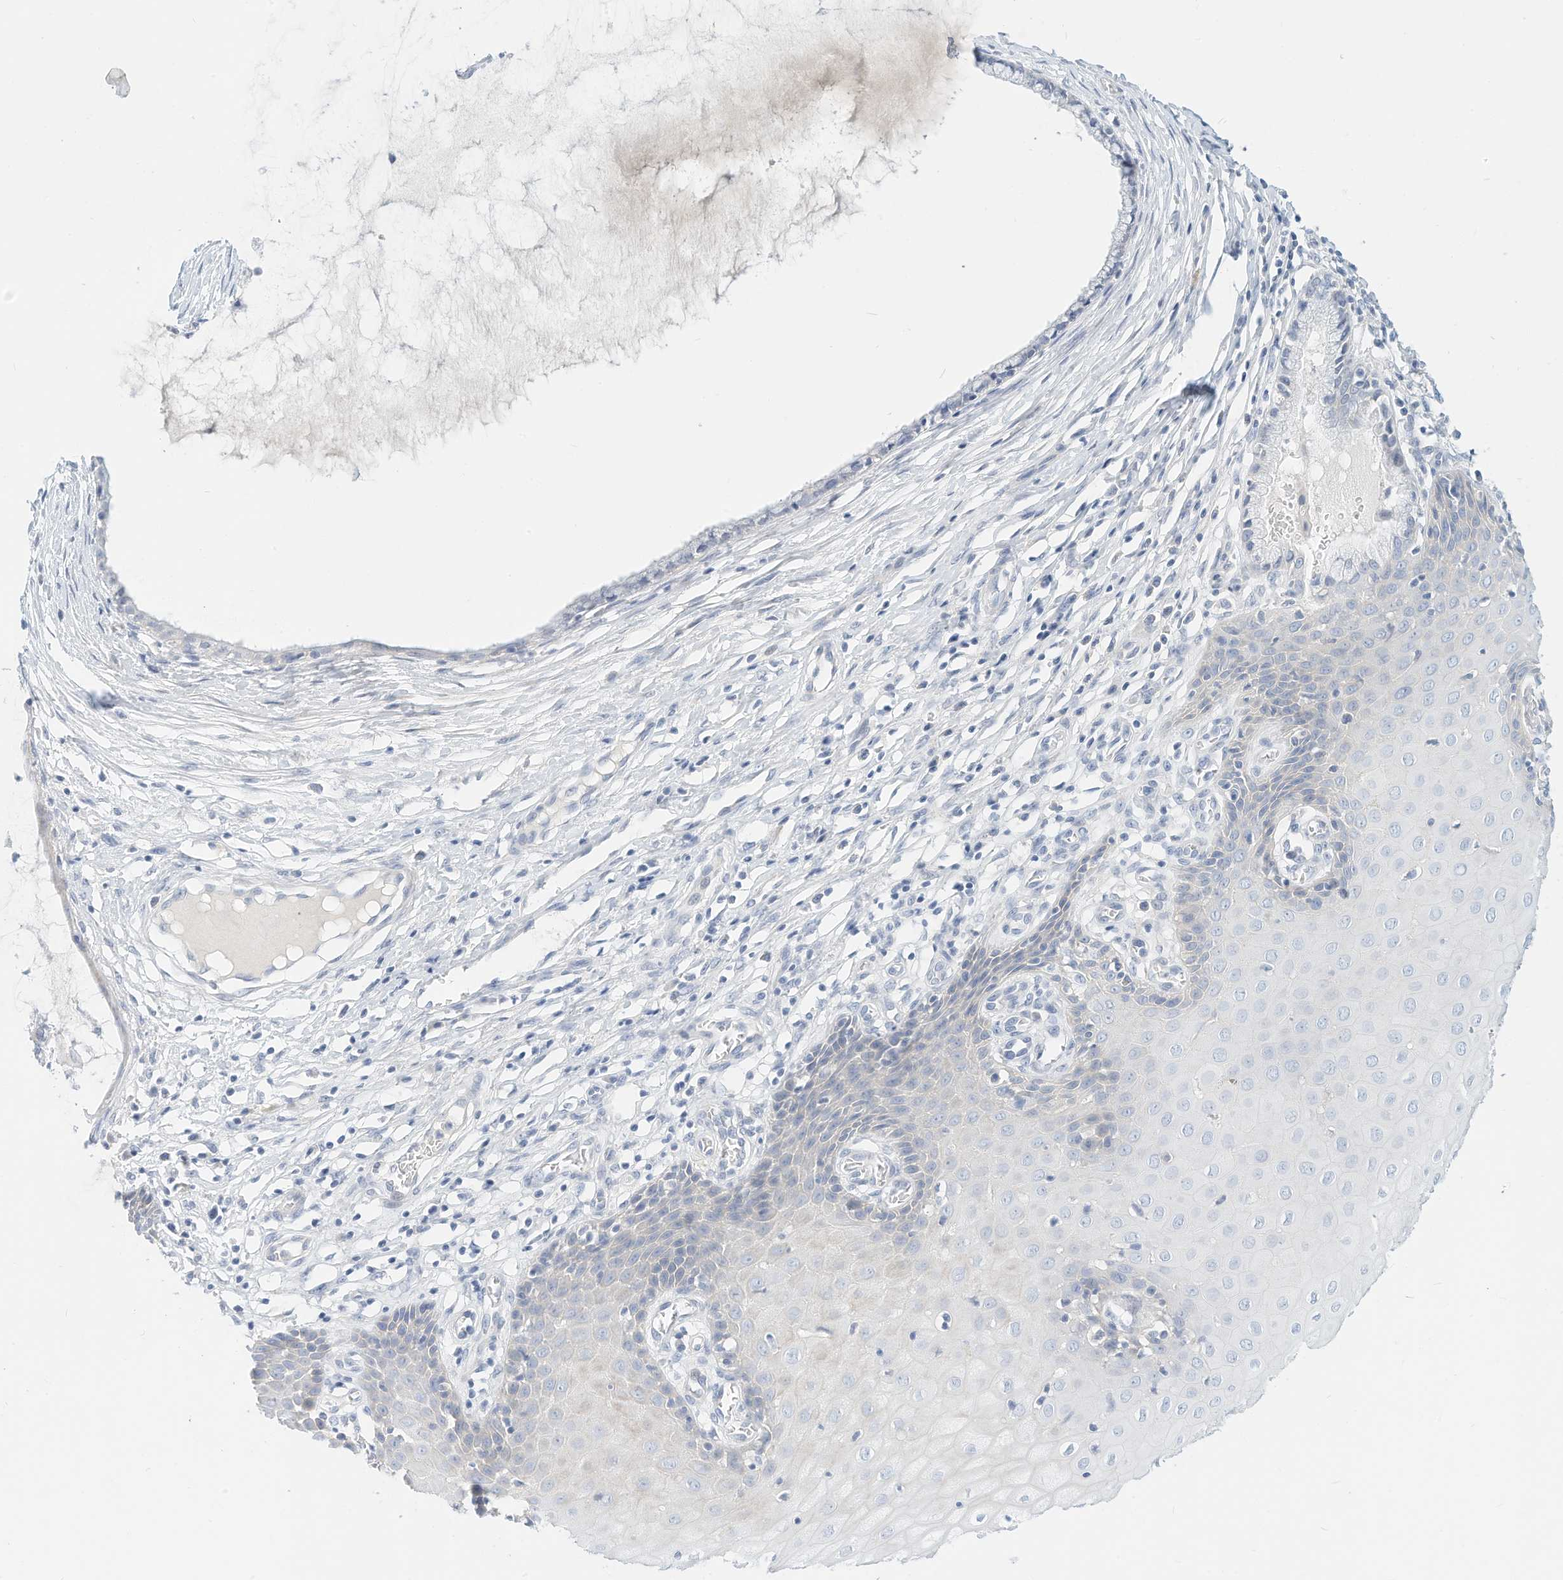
{"staining": {"intensity": "negative", "quantity": "none", "location": "none"}, "tissue": "cervix", "cell_type": "Glandular cells", "image_type": "normal", "snomed": [{"axis": "morphology", "description": "Normal tissue, NOS"}, {"axis": "topography", "description": "Cervix"}], "caption": "Immunohistochemistry histopathology image of unremarkable cervix: cervix stained with DAB (3,3'-diaminobenzidine) displays no significant protein staining in glandular cells.", "gene": "SPOCD1", "patient": {"sex": "female", "age": 55}}